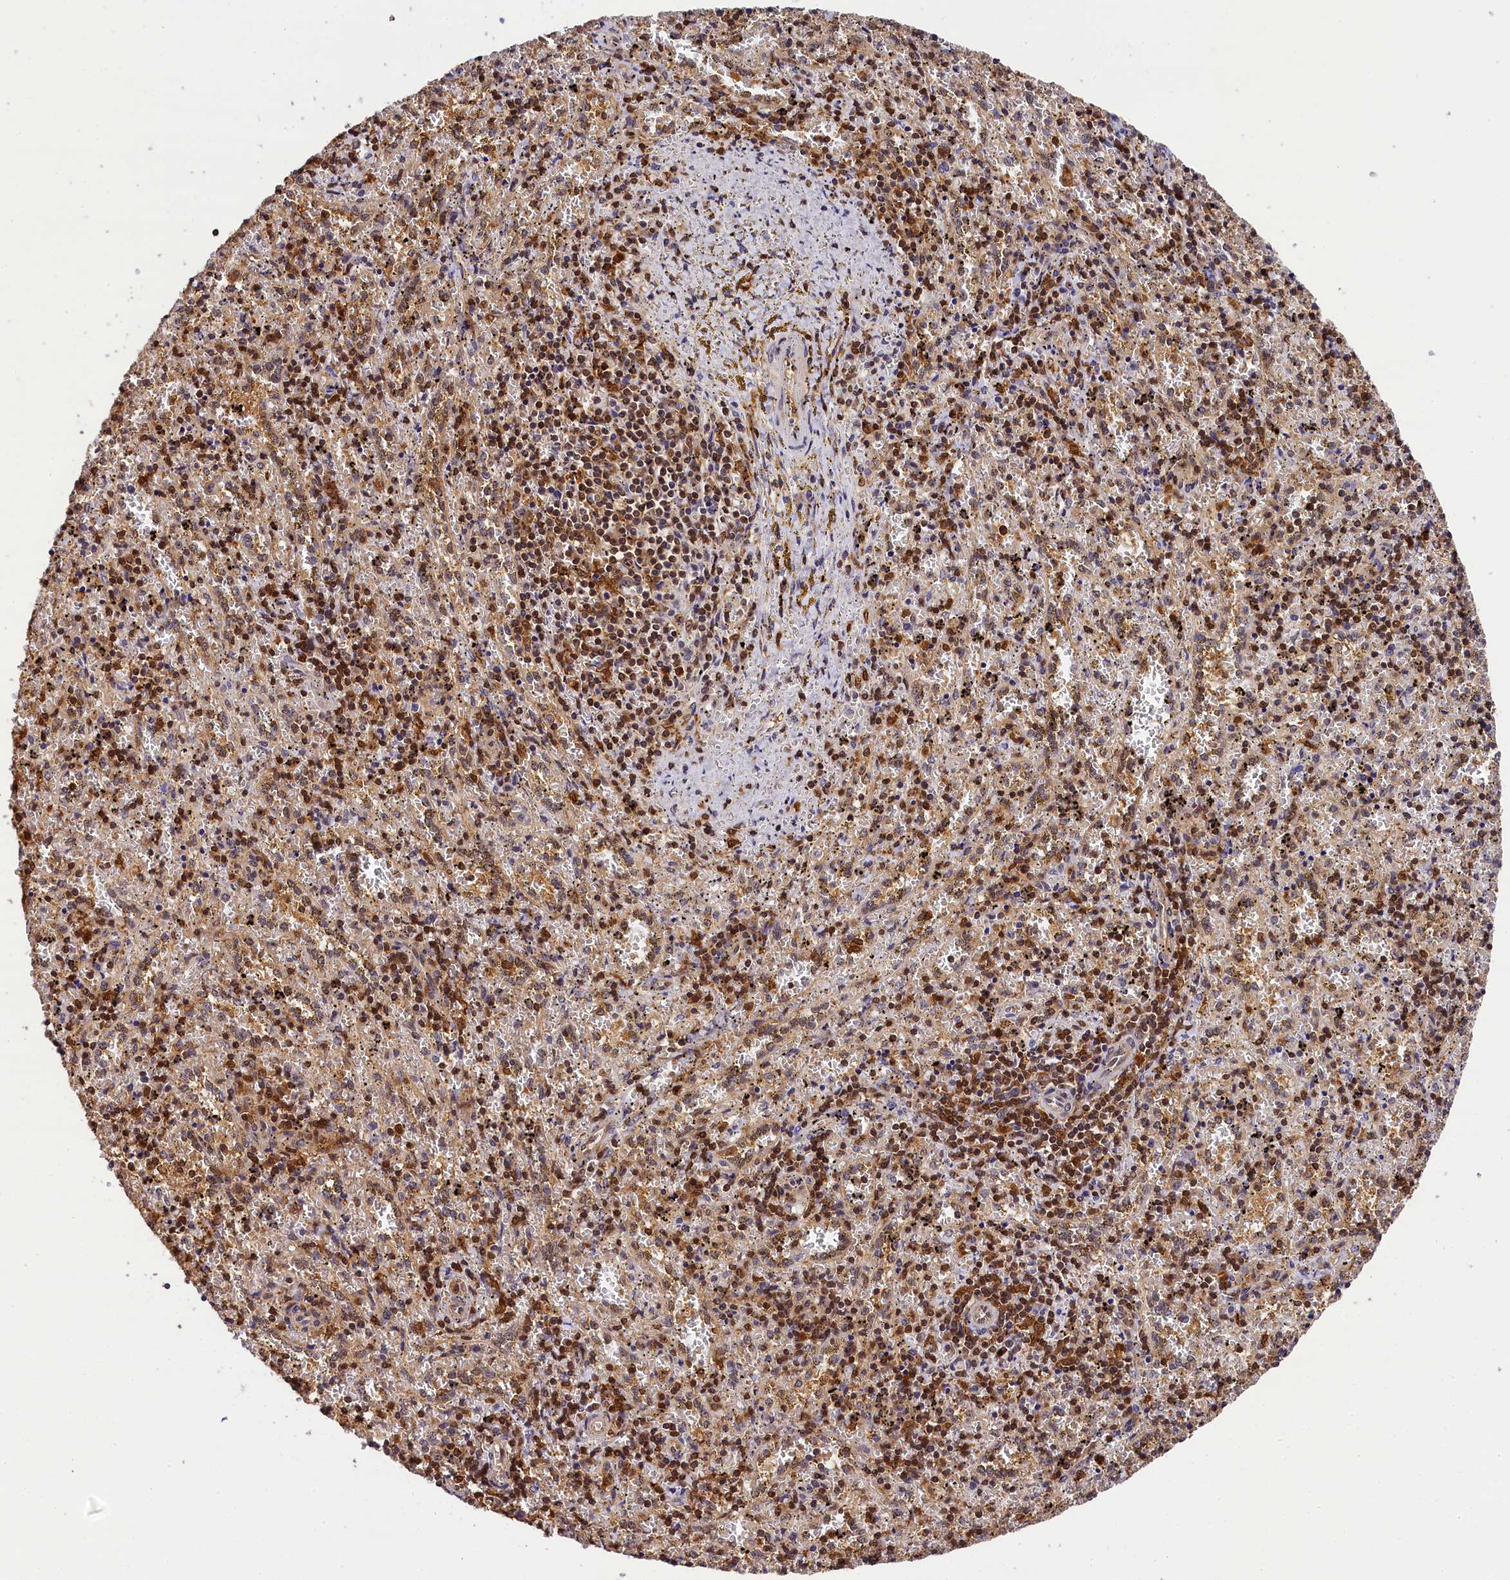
{"staining": {"intensity": "moderate", "quantity": "25%-75%", "location": "cytoplasmic/membranous,nuclear"}, "tissue": "spleen", "cell_type": "Cells in red pulp", "image_type": "normal", "snomed": [{"axis": "morphology", "description": "Normal tissue, NOS"}, {"axis": "topography", "description": "Spleen"}], "caption": "Immunohistochemistry (DAB (3,3'-diaminobenzidine)) staining of unremarkable human spleen shows moderate cytoplasmic/membranous,nuclear protein expression in about 25%-75% of cells in red pulp.", "gene": "EIF6", "patient": {"sex": "male", "age": 11}}